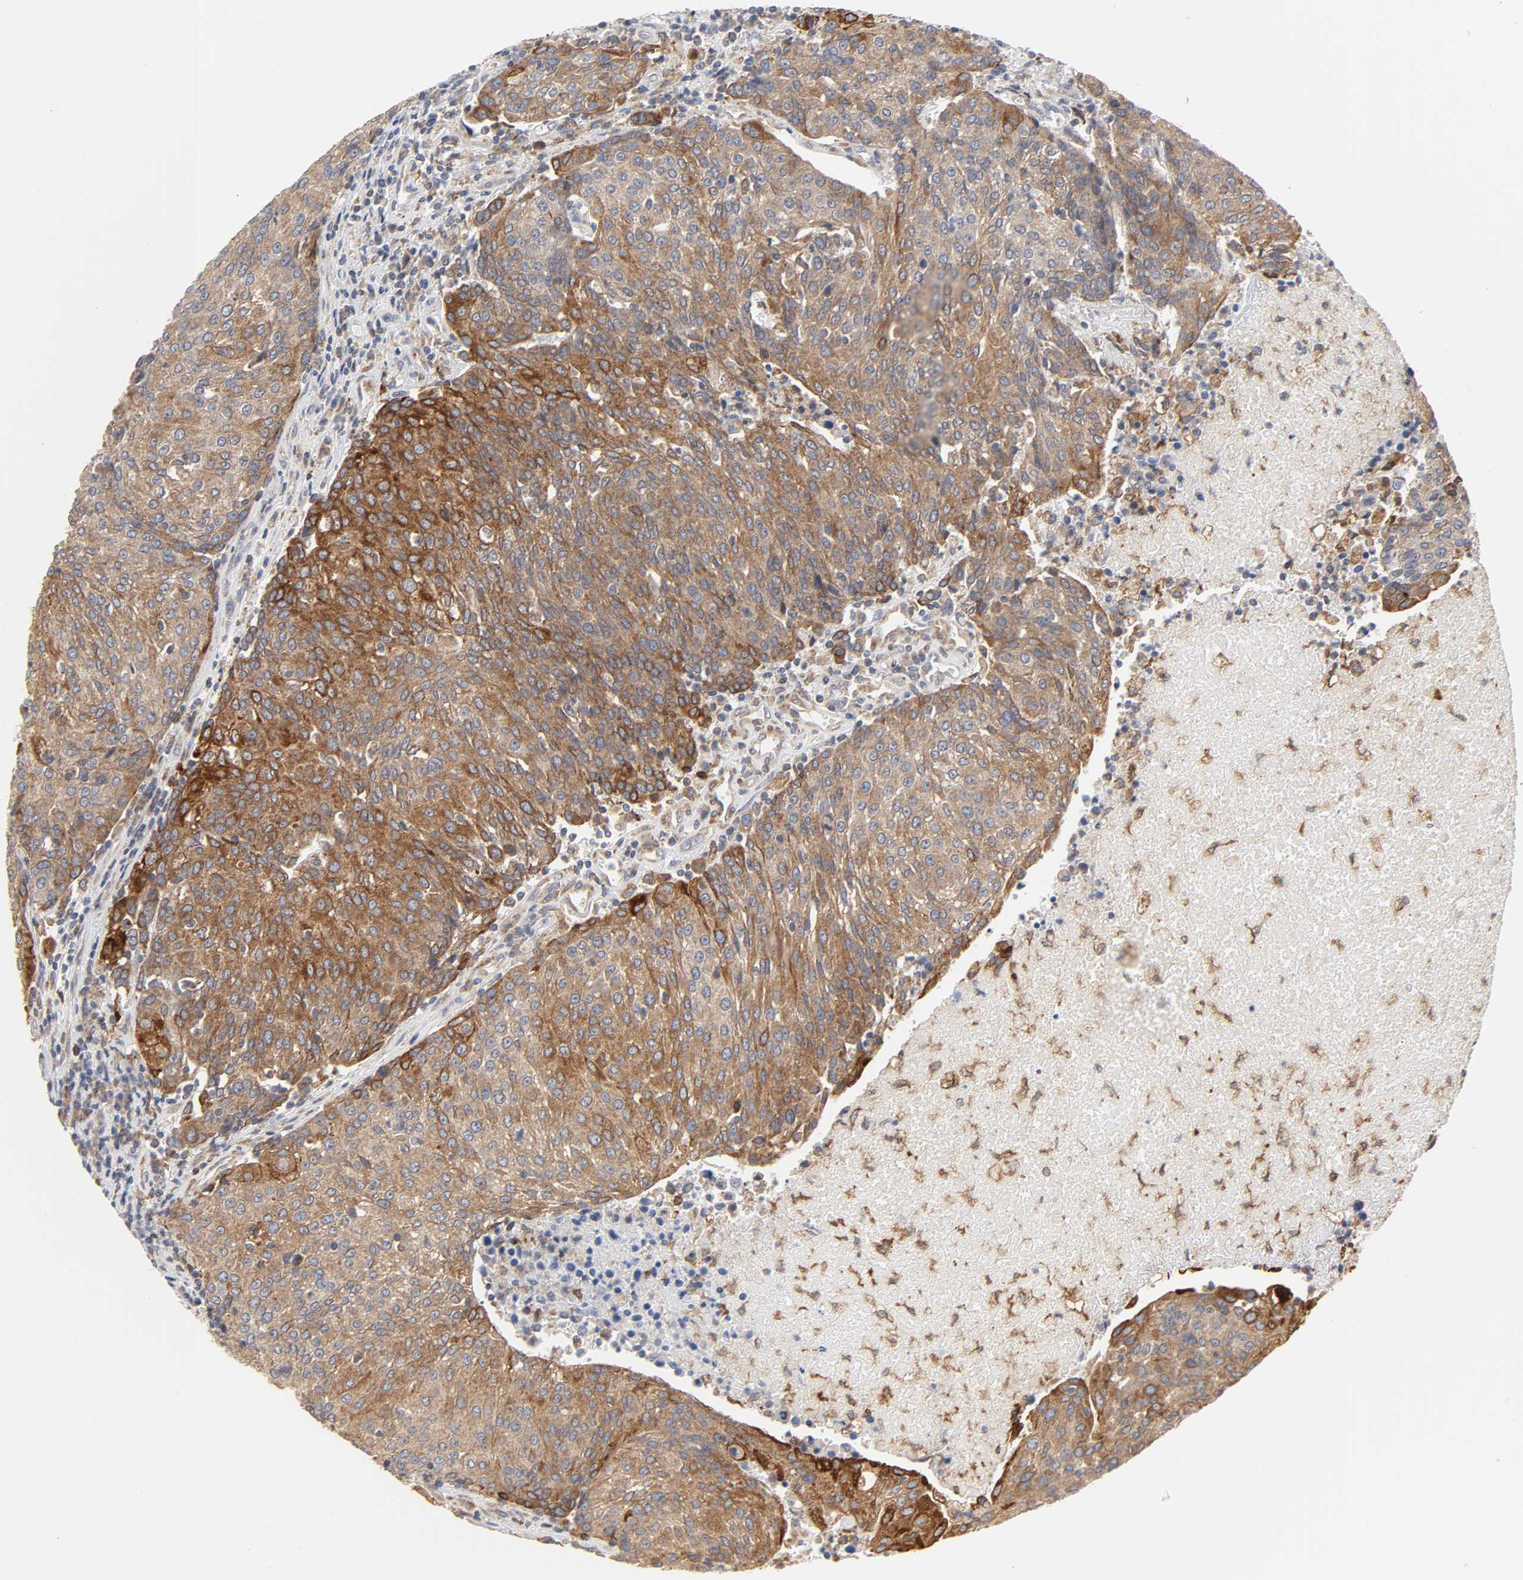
{"staining": {"intensity": "moderate", "quantity": ">75%", "location": "cytoplasmic/membranous"}, "tissue": "urothelial cancer", "cell_type": "Tumor cells", "image_type": "cancer", "snomed": [{"axis": "morphology", "description": "Urothelial carcinoma, High grade"}, {"axis": "topography", "description": "Urinary bladder"}], "caption": "High-power microscopy captured an immunohistochemistry image of urothelial carcinoma (high-grade), revealing moderate cytoplasmic/membranous expression in approximately >75% of tumor cells.", "gene": "POR", "patient": {"sex": "female", "age": 85}}